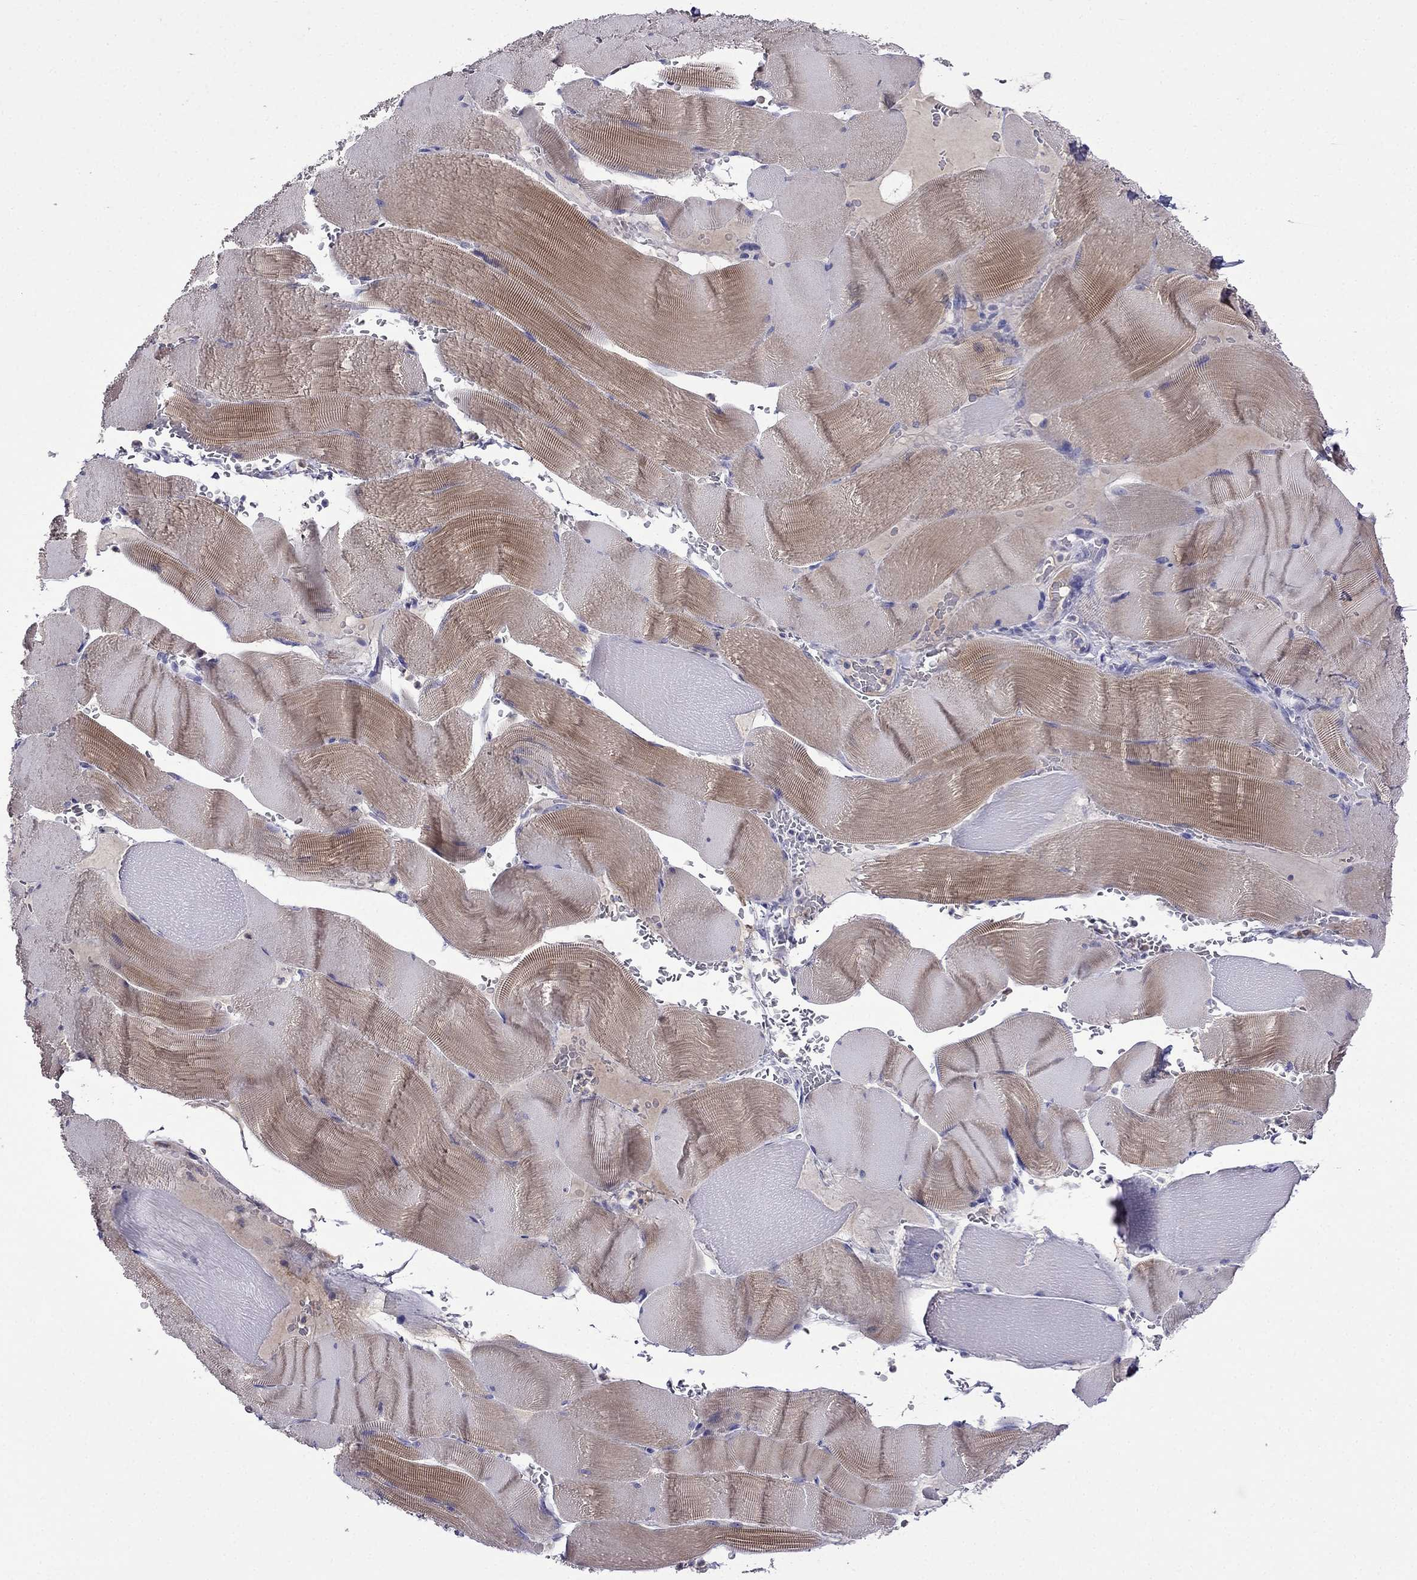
{"staining": {"intensity": "weak", "quantity": "25%-75%", "location": "cytoplasmic/membranous"}, "tissue": "skeletal muscle", "cell_type": "Myocytes", "image_type": "normal", "snomed": [{"axis": "morphology", "description": "Normal tissue, NOS"}, {"axis": "topography", "description": "Skeletal muscle"}], "caption": "Immunohistochemical staining of unremarkable human skeletal muscle shows 25%-75% levels of weak cytoplasmic/membranous protein expression in about 25%-75% of myocytes.", "gene": "CDHR4", "patient": {"sex": "male", "age": 56}}